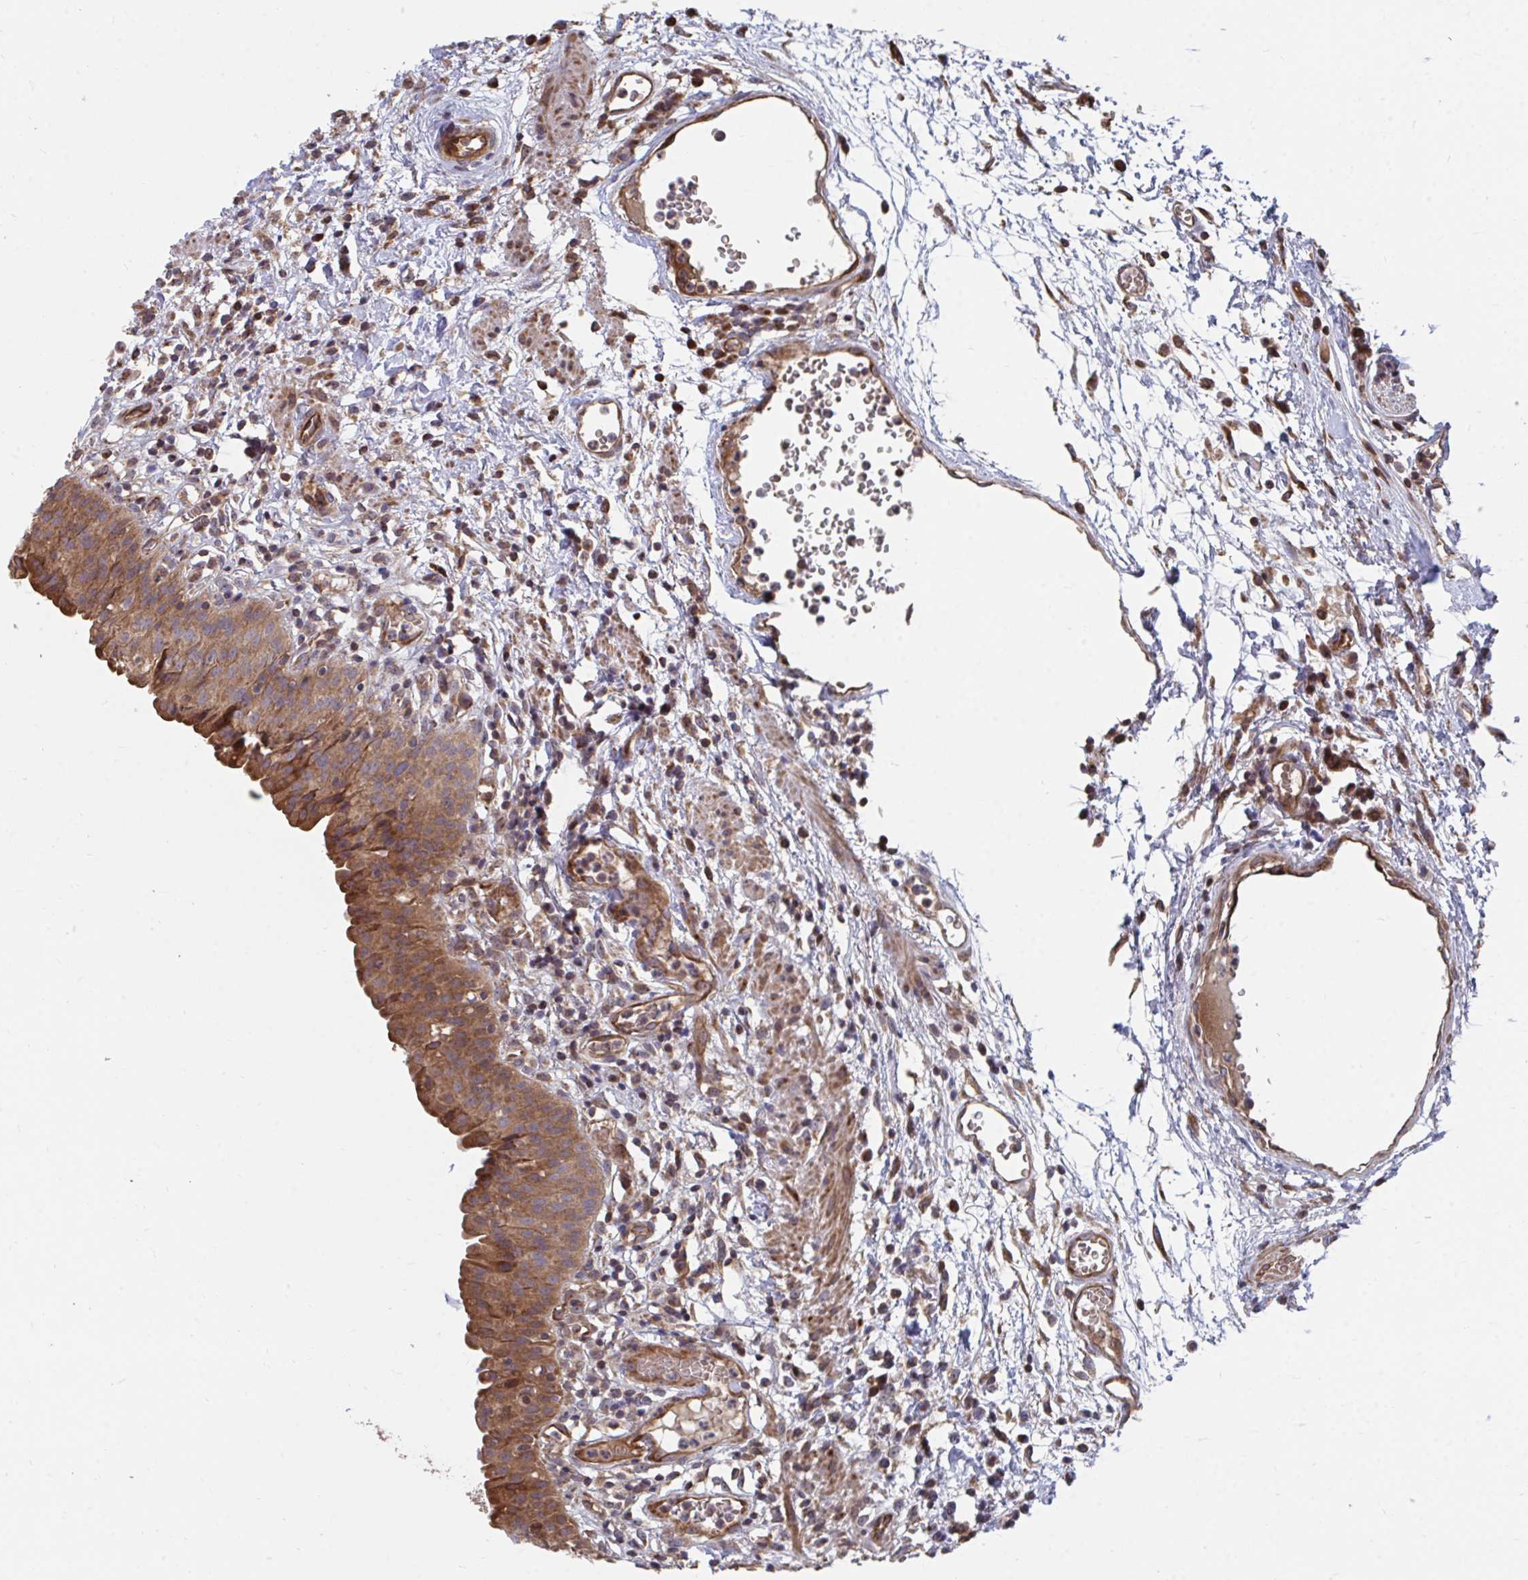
{"staining": {"intensity": "moderate", "quantity": ">75%", "location": "cytoplasmic/membranous"}, "tissue": "urinary bladder", "cell_type": "Urothelial cells", "image_type": "normal", "snomed": [{"axis": "morphology", "description": "Normal tissue, NOS"}, {"axis": "morphology", "description": "Inflammation, NOS"}, {"axis": "topography", "description": "Urinary bladder"}], "caption": "This is a photomicrograph of immunohistochemistry (IHC) staining of benign urinary bladder, which shows moderate expression in the cytoplasmic/membranous of urothelial cells.", "gene": "FAM89A", "patient": {"sex": "male", "age": 57}}